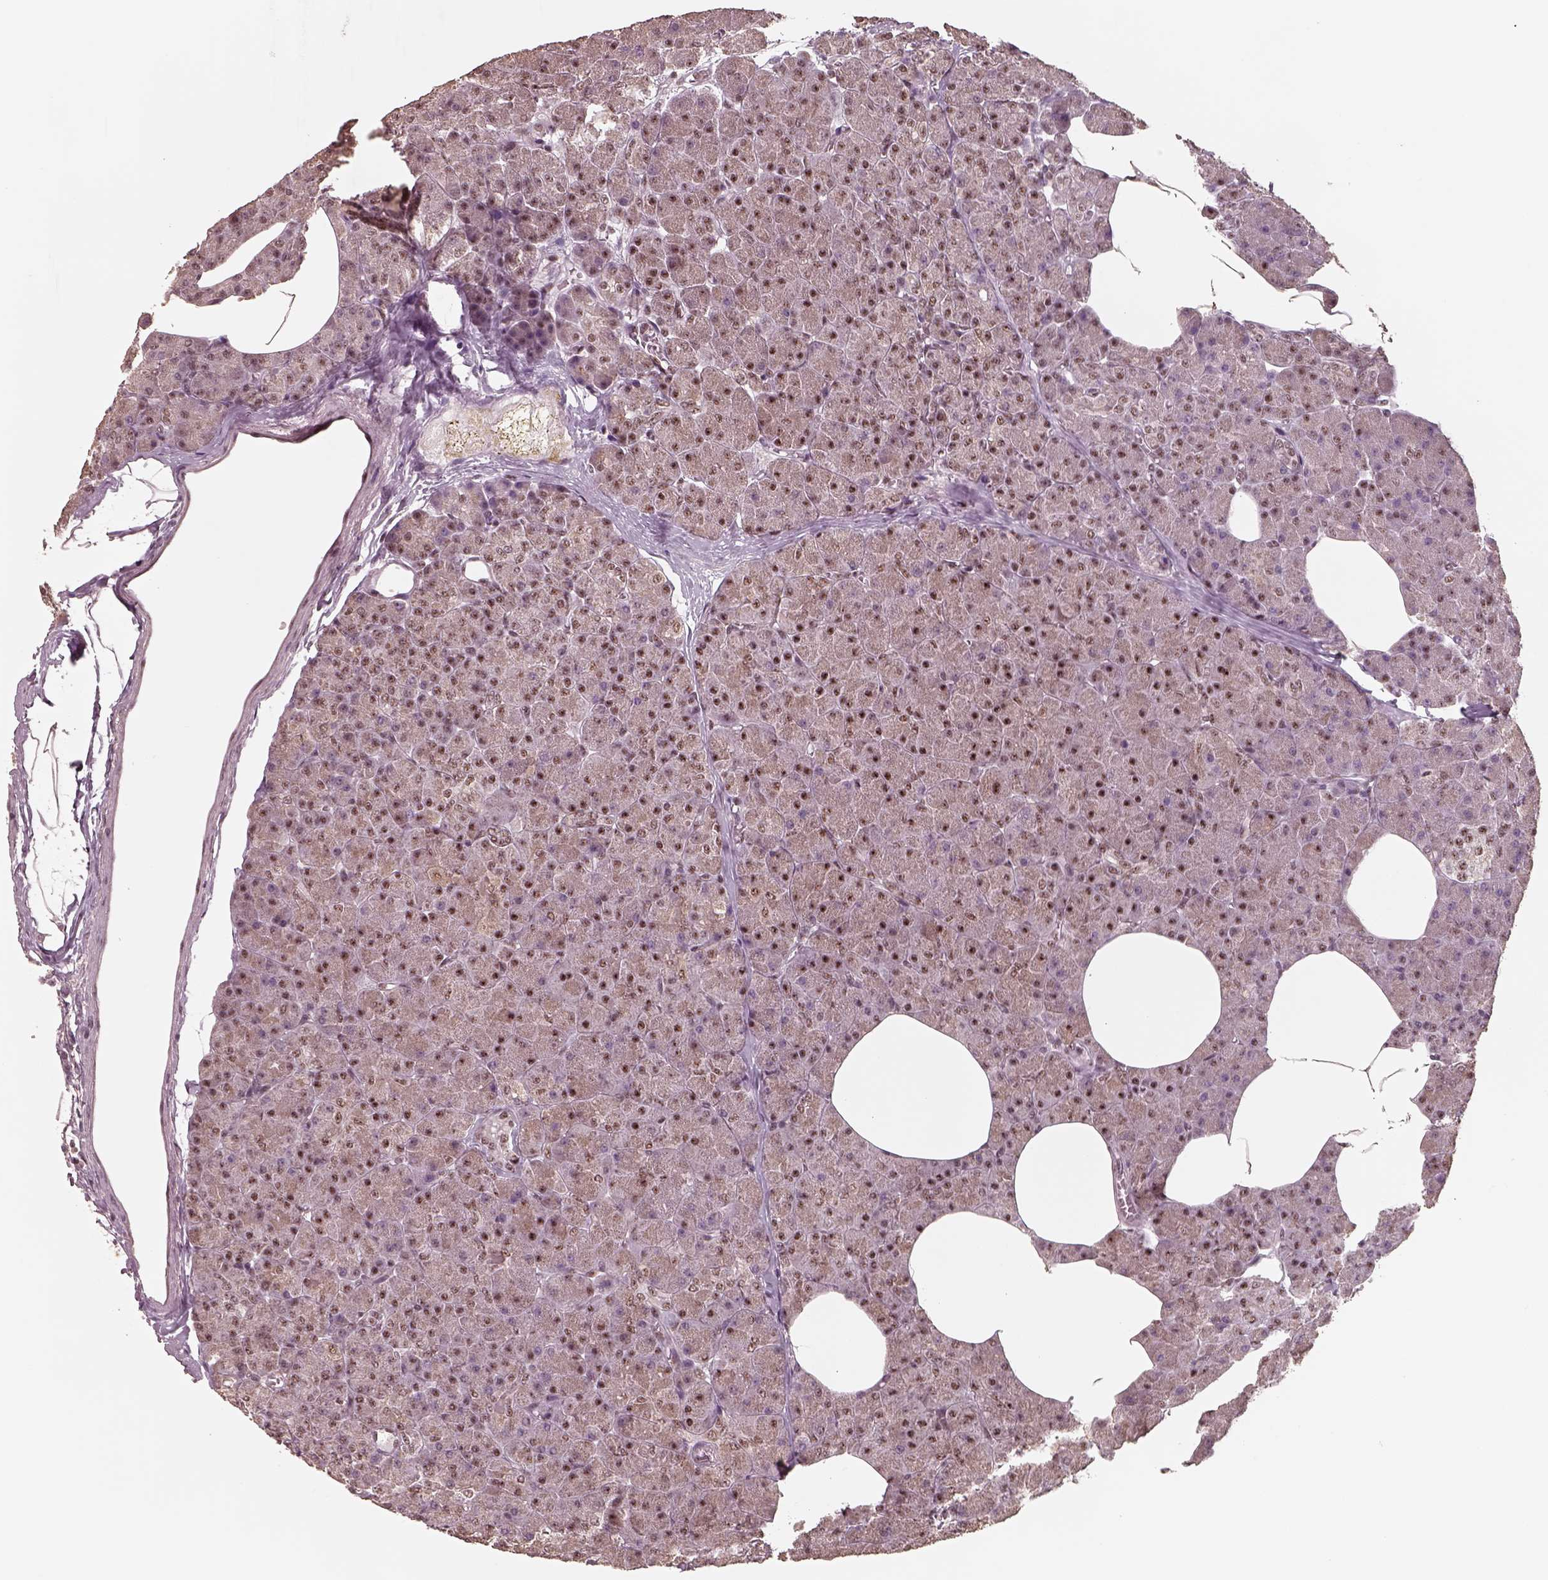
{"staining": {"intensity": "strong", "quantity": ">75%", "location": "nuclear"}, "tissue": "pancreas", "cell_type": "Exocrine glandular cells", "image_type": "normal", "snomed": [{"axis": "morphology", "description": "Normal tissue, NOS"}, {"axis": "topography", "description": "Pancreas"}], "caption": "A high-resolution photomicrograph shows immunohistochemistry (IHC) staining of benign pancreas, which displays strong nuclear positivity in about >75% of exocrine glandular cells.", "gene": "ATXN7L3", "patient": {"sex": "female", "age": 45}}